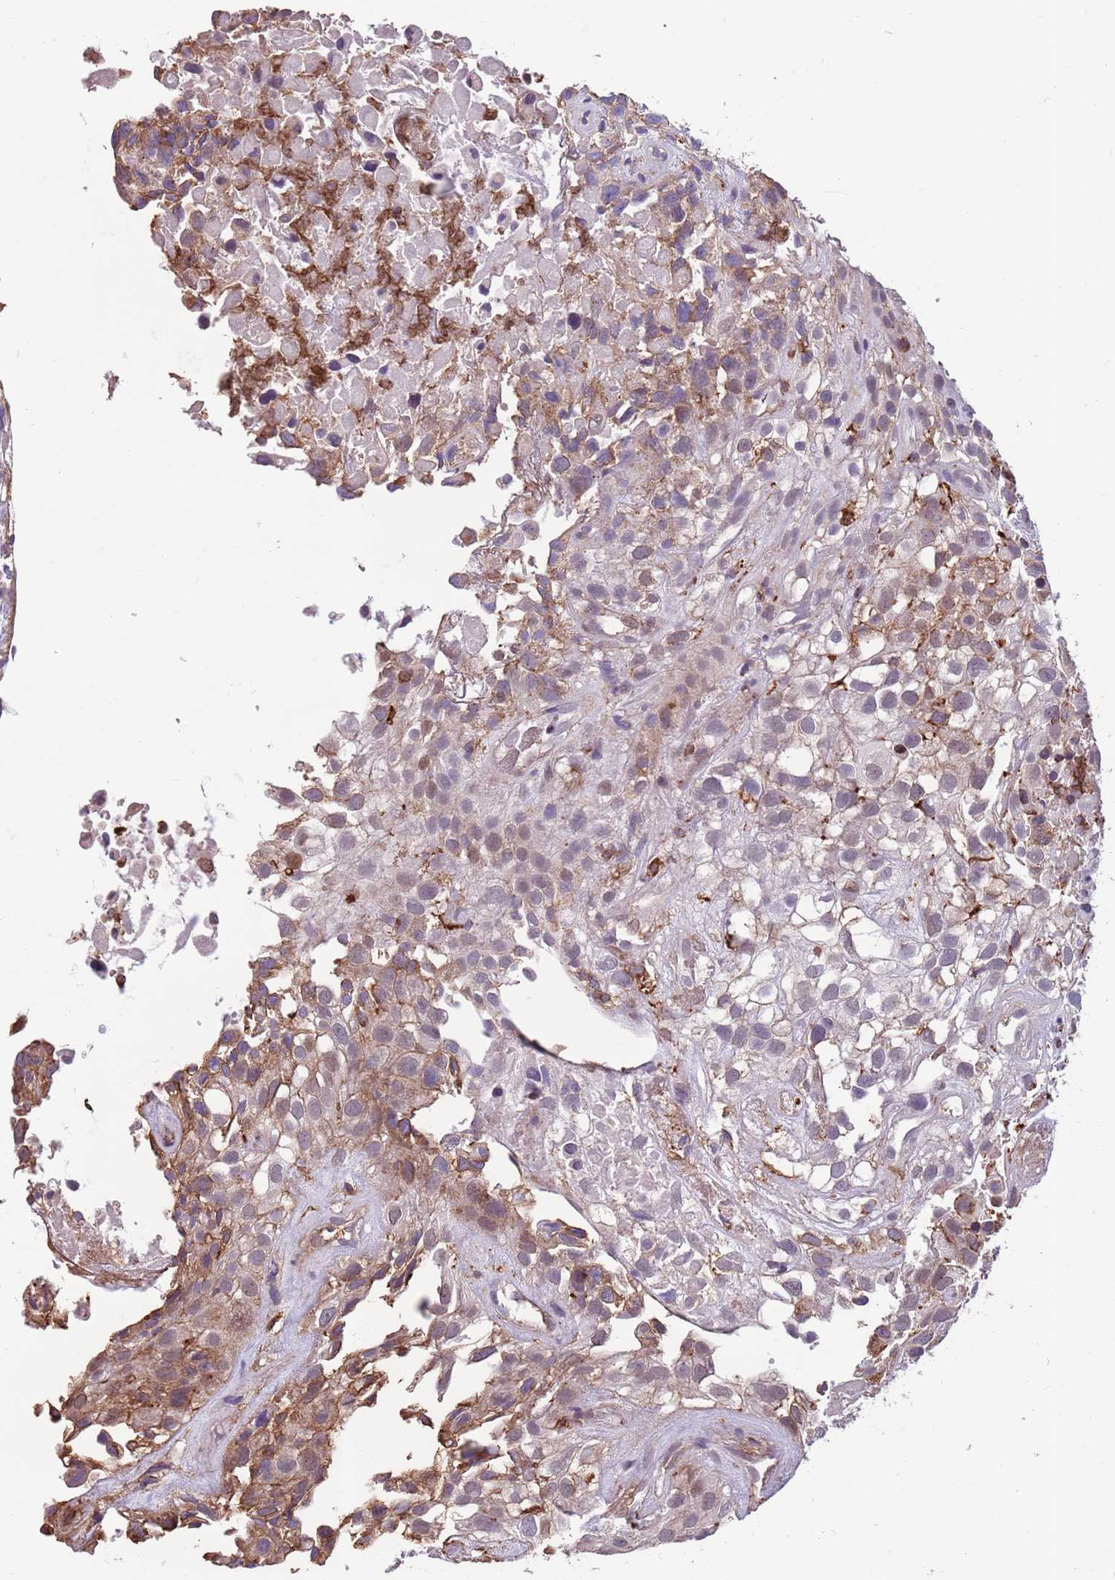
{"staining": {"intensity": "moderate", "quantity": "<25%", "location": "cytoplasmic/membranous,nuclear"}, "tissue": "urothelial cancer", "cell_type": "Tumor cells", "image_type": "cancer", "snomed": [{"axis": "morphology", "description": "Urothelial carcinoma, High grade"}, {"axis": "topography", "description": "Urinary bladder"}], "caption": "Immunohistochemical staining of human urothelial carcinoma (high-grade) demonstrates low levels of moderate cytoplasmic/membranous and nuclear staining in approximately <25% of tumor cells.", "gene": "JAML", "patient": {"sex": "male", "age": 56}}